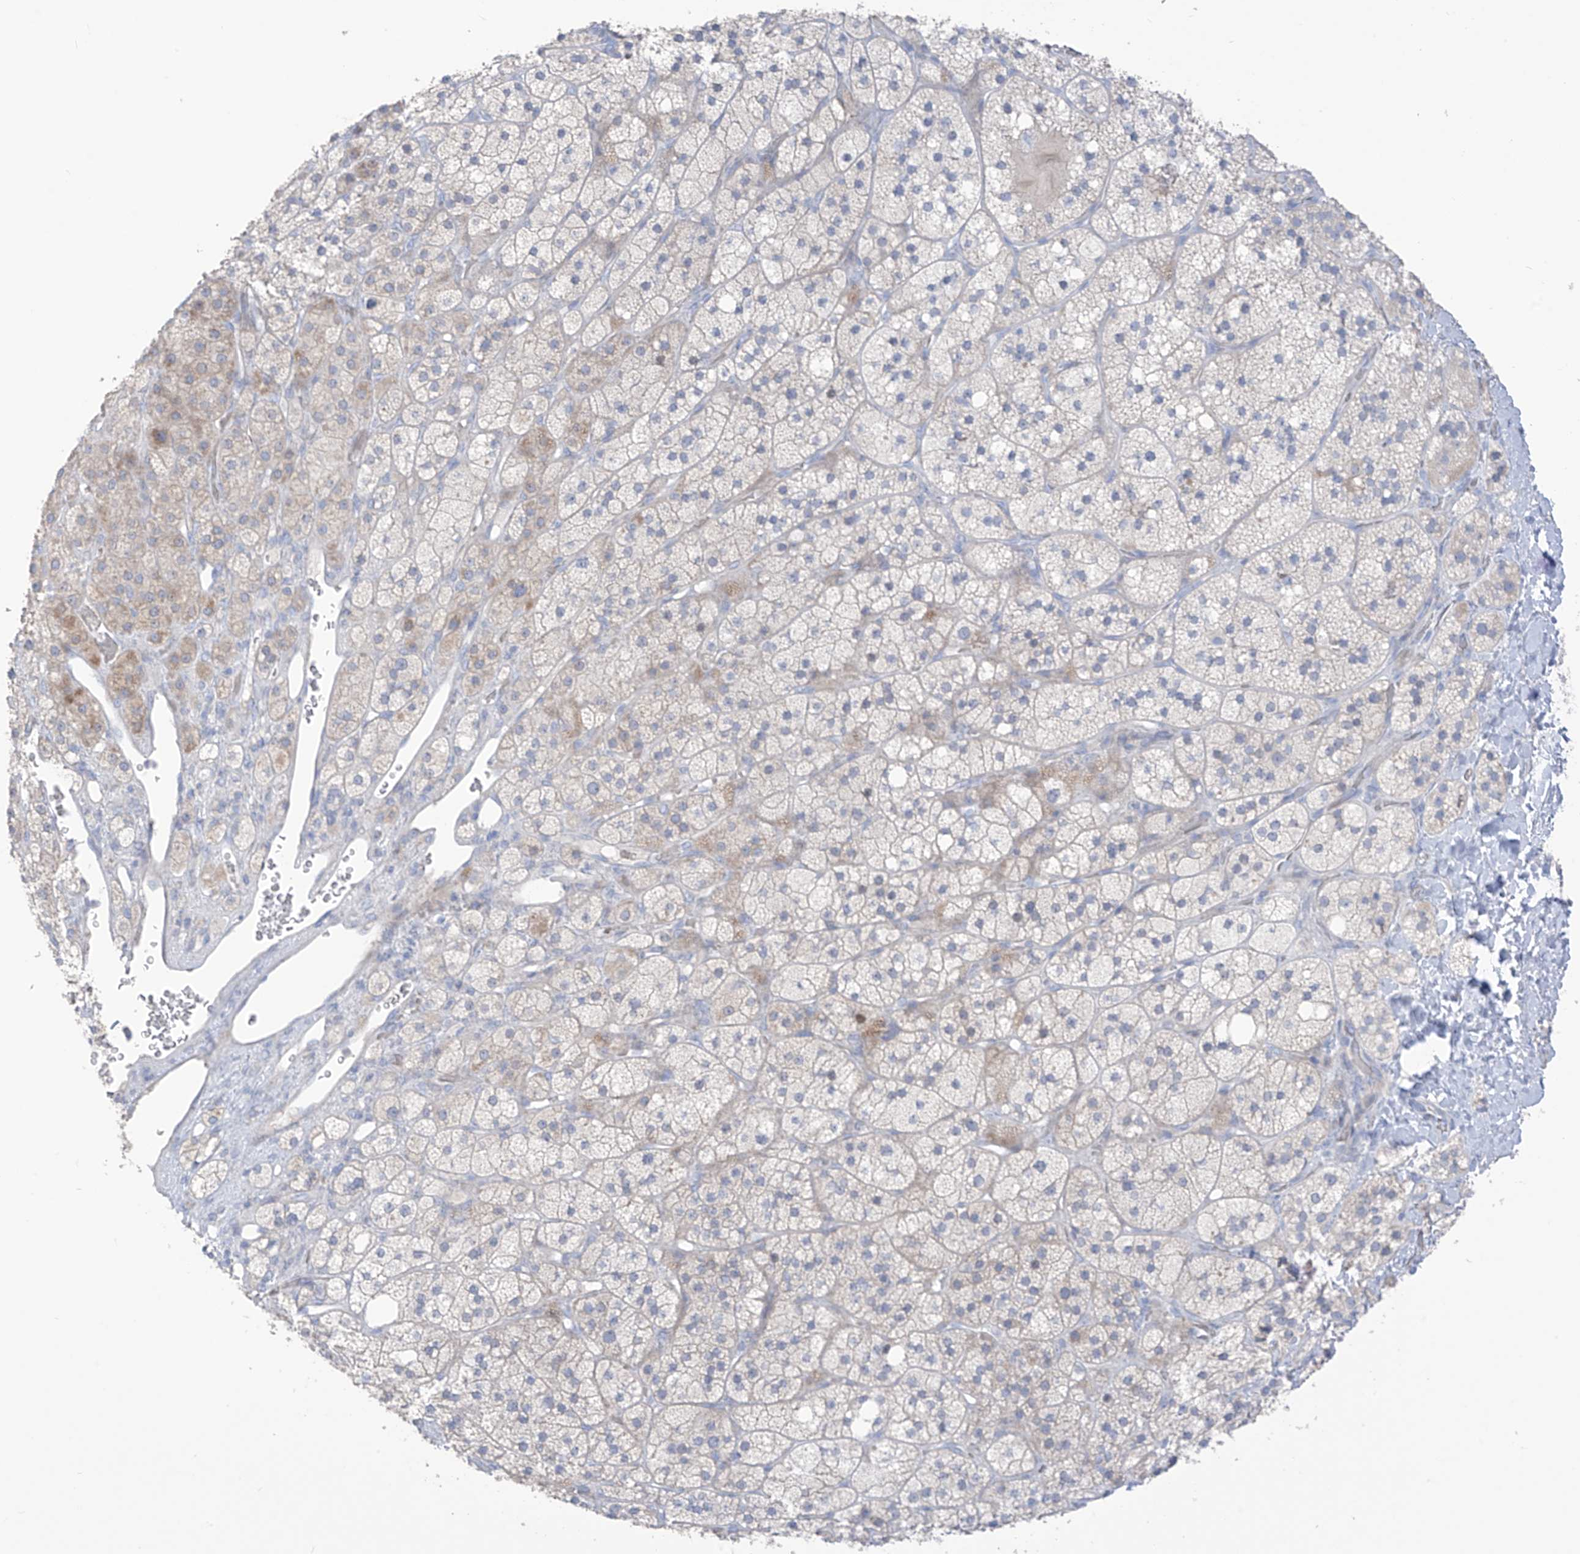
{"staining": {"intensity": "weak", "quantity": "25%-75%", "location": "cytoplasmic/membranous"}, "tissue": "adrenal gland", "cell_type": "Glandular cells", "image_type": "normal", "snomed": [{"axis": "morphology", "description": "Normal tissue, NOS"}, {"axis": "topography", "description": "Adrenal gland"}], "caption": "IHC micrograph of normal adrenal gland stained for a protein (brown), which displays low levels of weak cytoplasmic/membranous expression in approximately 25%-75% of glandular cells.", "gene": "ASPRV1", "patient": {"sex": "male", "age": 61}}